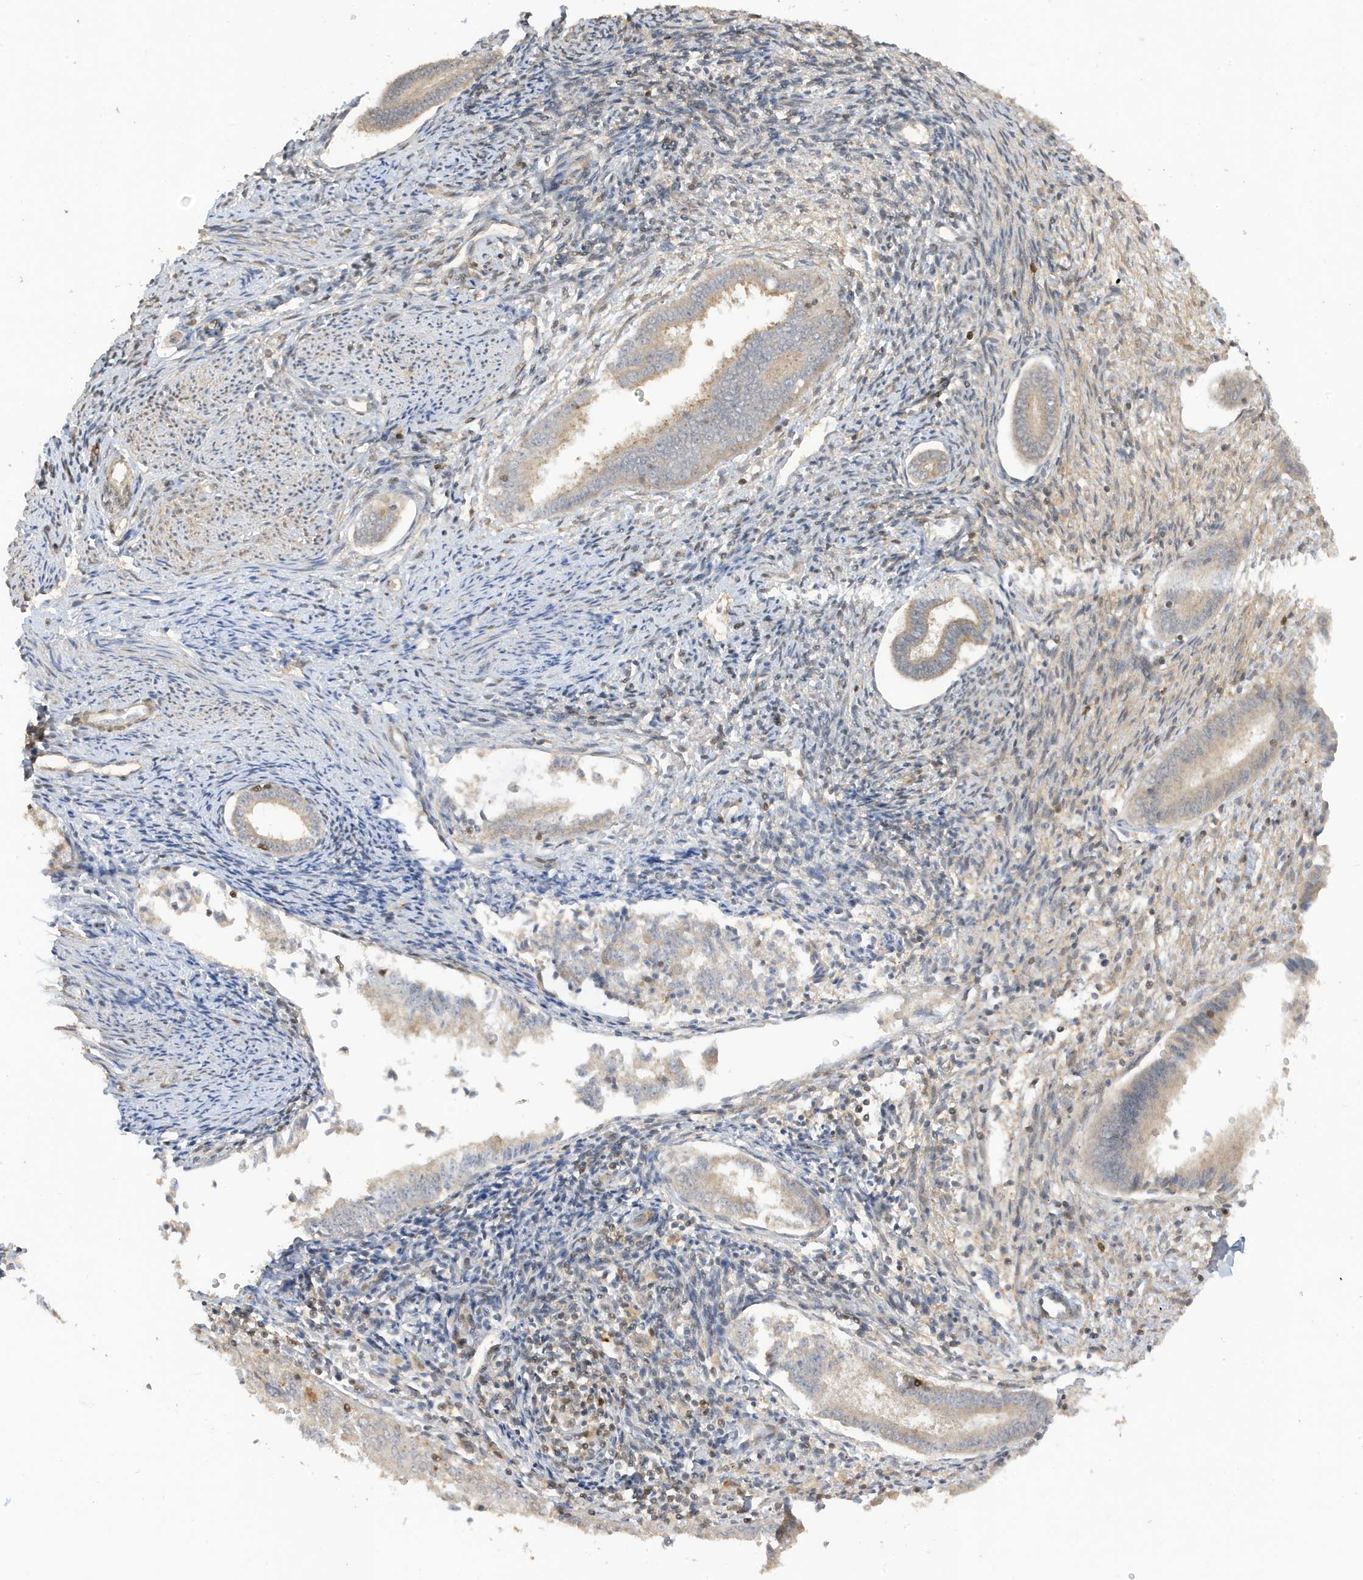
{"staining": {"intensity": "negative", "quantity": "none", "location": "none"}, "tissue": "endometrium", "cell_type": "Cells in endometrial stroma", "image_type": "normal", "snomed": [{"axis": "morphology", "description": "Normal tissue, NOS"}, {"axis": "topography", "description": "Endometrium"}], "caption": "IHC of normal human endometrium exhibits no staining in cells in endometrial stroma. The staining was performed using DAB (3,3'-diaminobenzidine) to visualize the protein expression in brown, while the nuclei were stained in blue with hematoxylin (Magnification: 20x).", "gene": "TAB3", "patient": {"sex": "female", "age": 56}}